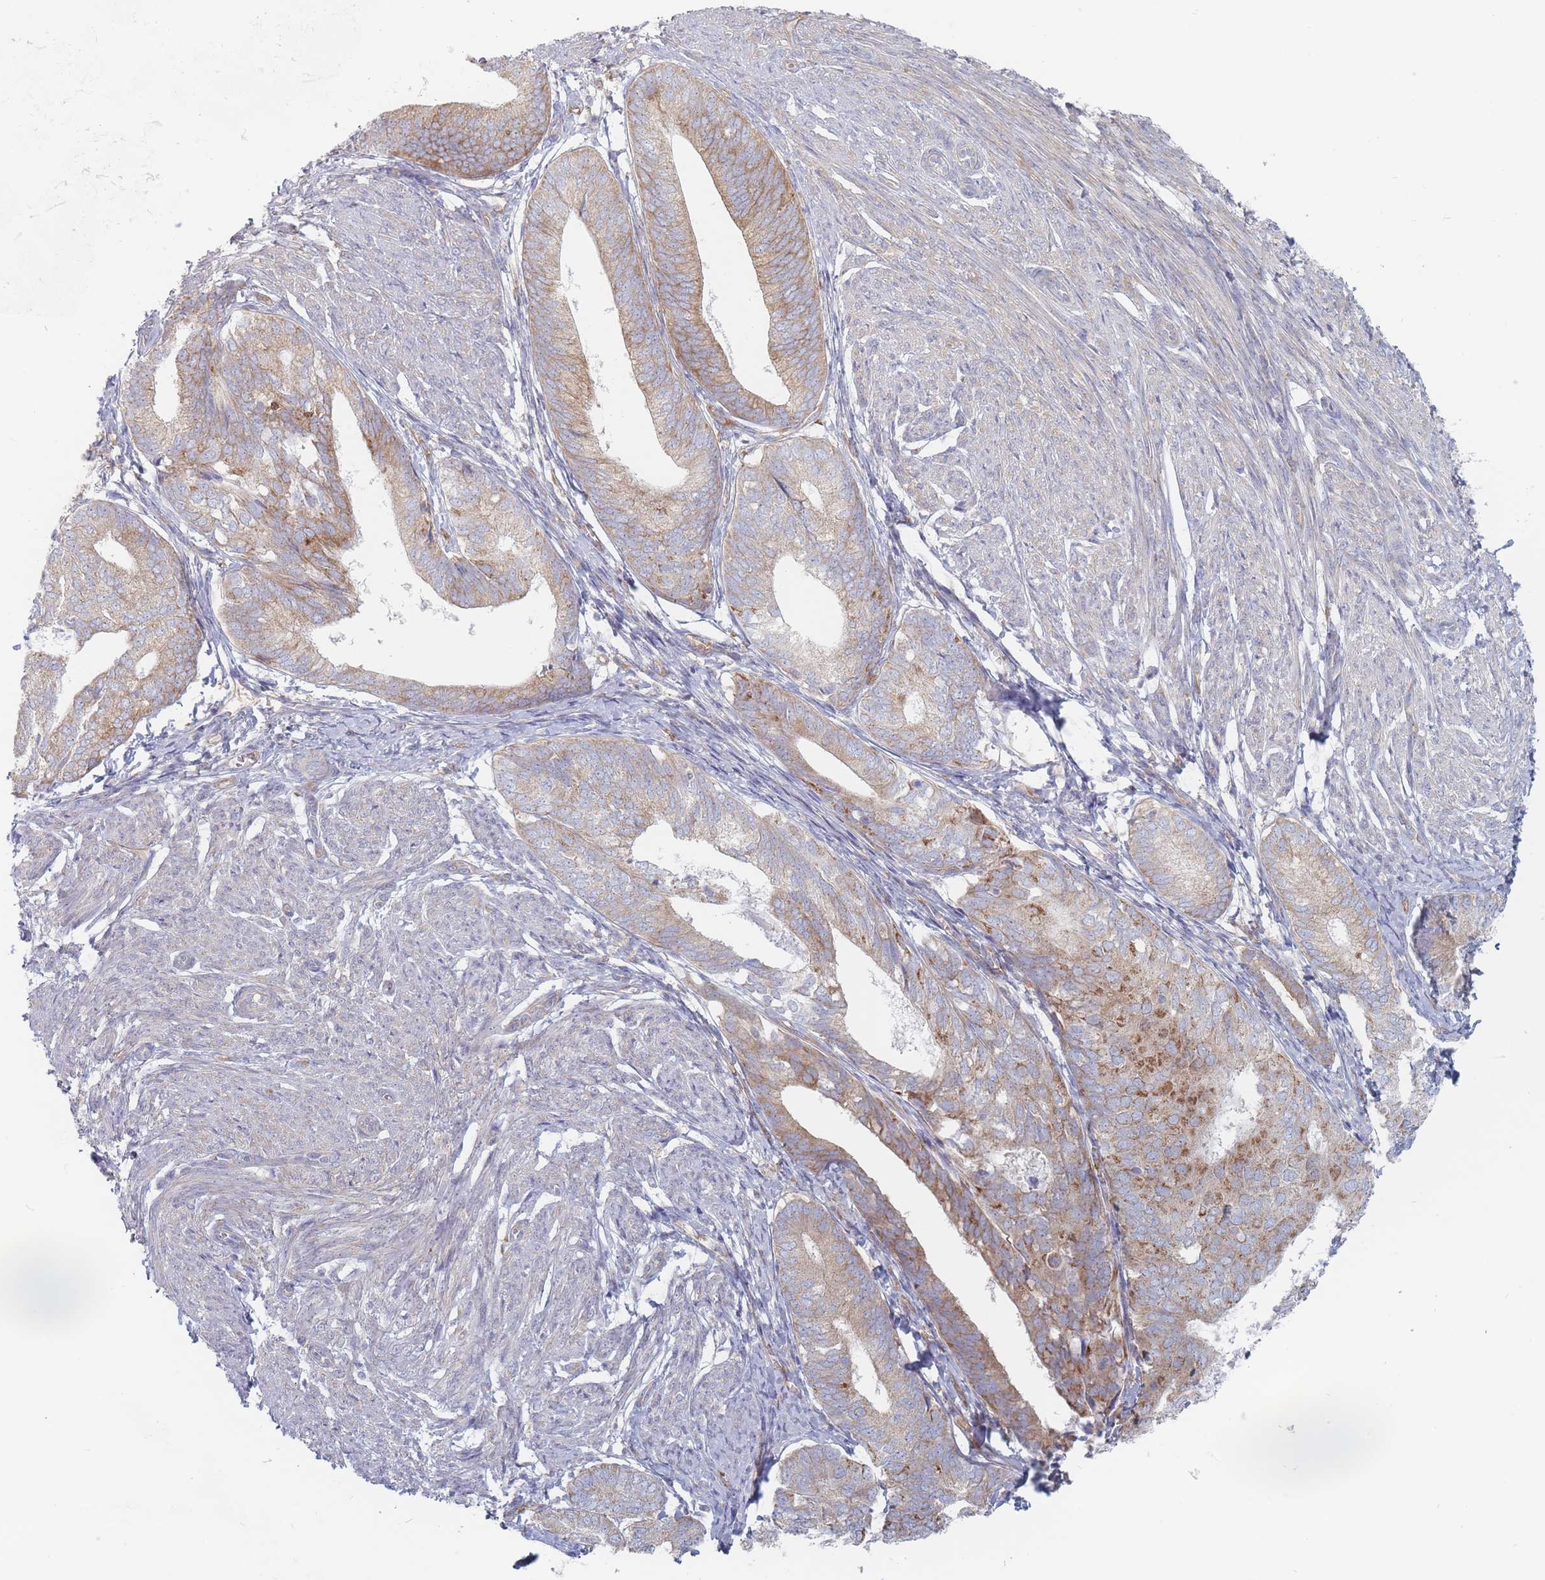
{"staining": {"intensity": "moderate", "quantity": "25%-75%", "location": "cytoplasmic/membranous"}, "tissue": "endometrial cancer", "cell_type": "Tumor cells", "image_type": "cancer", "snomed": [{"axis": "morphology", "description": "Adenocarcinoma, NOS"}, {"axis": "topography", "description": "Endometrium"}], "caption": "A micrograph of endometrial cancer (adenocarcinoma) stained for a protein reveals moderate cytoplasmic/membranous brown staining in tumor cells.", "gene": "MAP1S", "patient": {"sex": "female", "age": 87}}